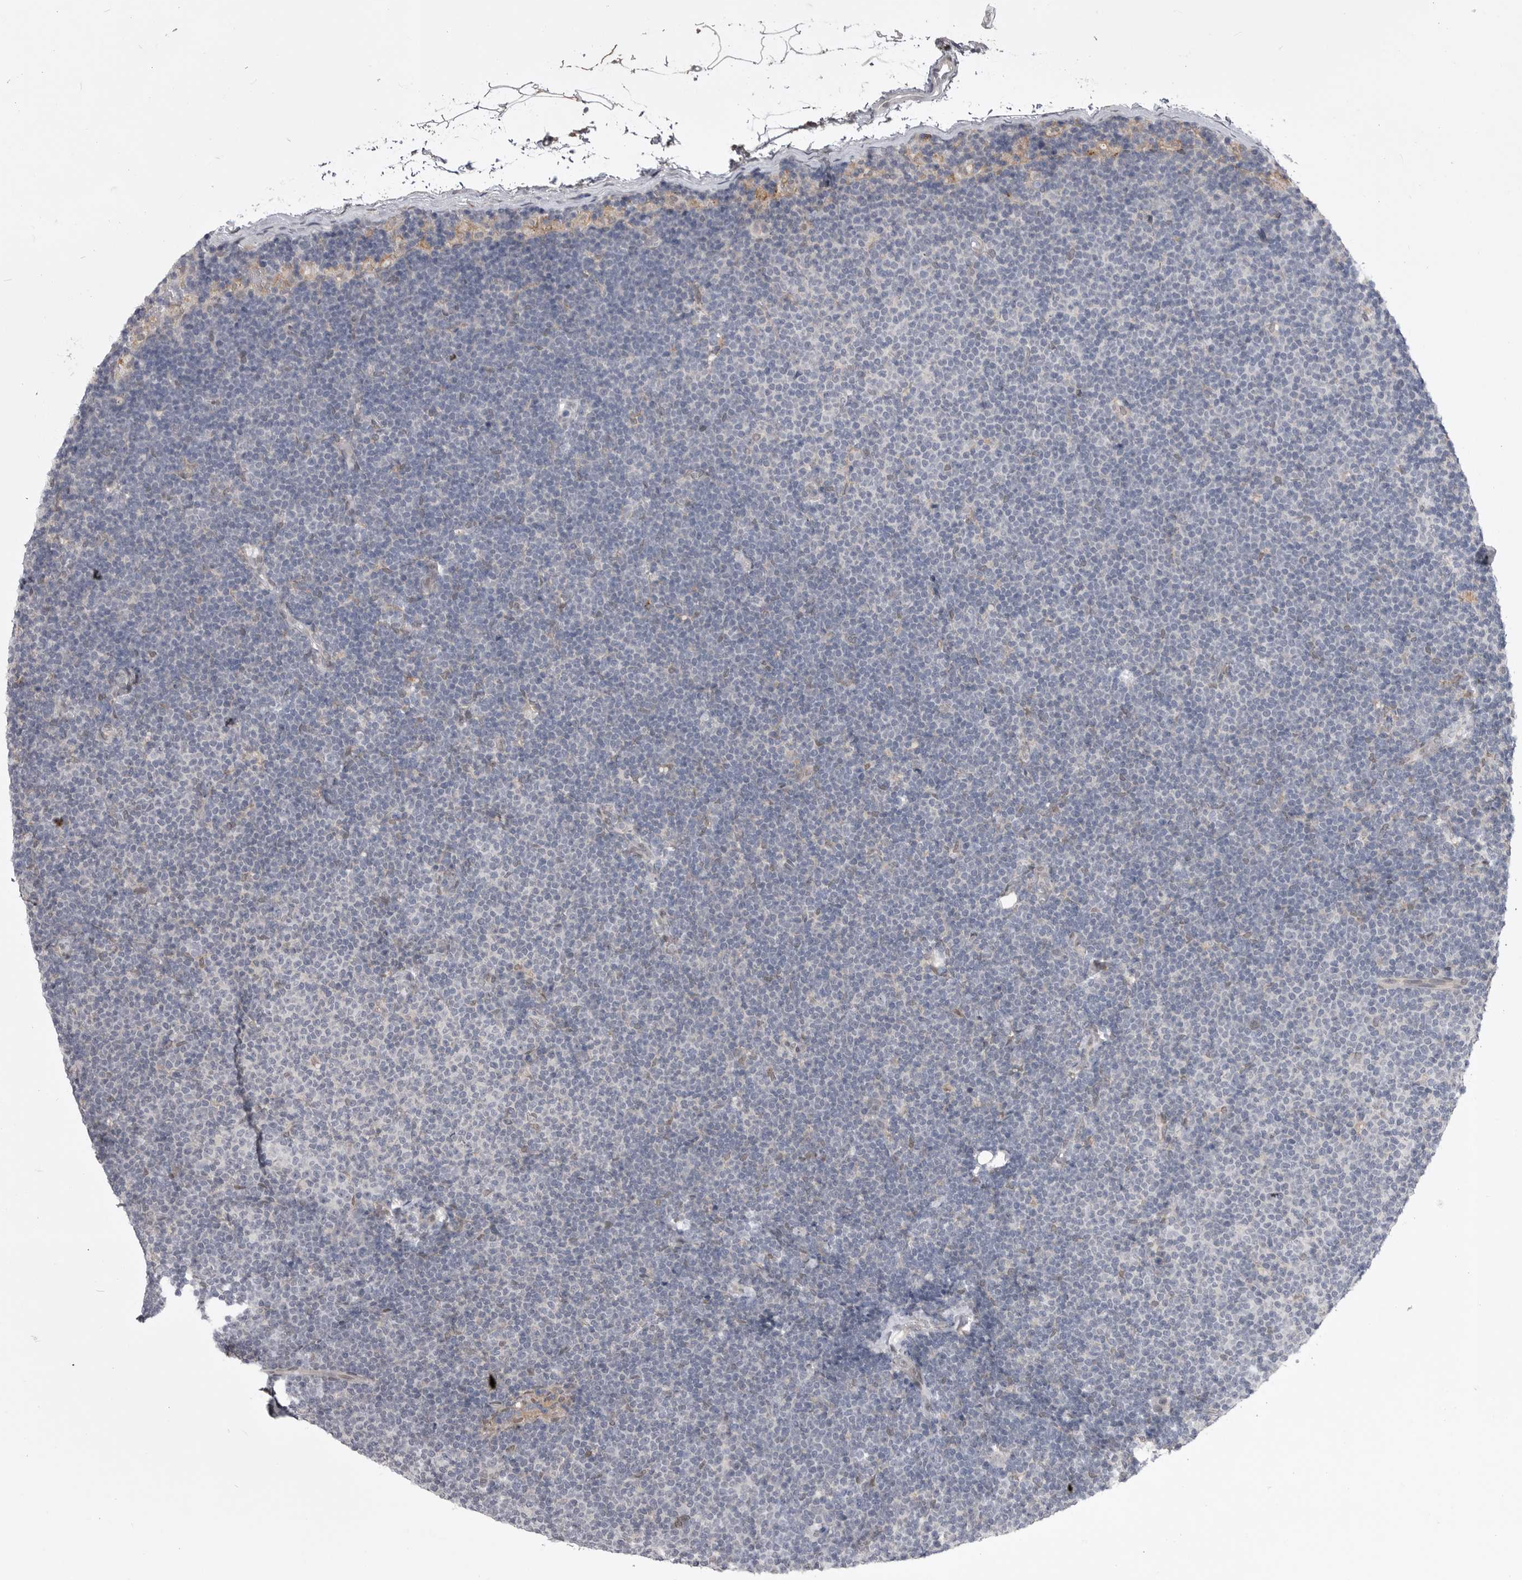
{"staining": {"intensity": "negative", "quantity": "none", "location": "none"}, "tissue": "lymphoma", "cell_type": "Tumor cells", "image_type": "cancer", "snomed": [{"axis": "morphology", "description": "Malignant lymphoma, non-Hodgkin's type, Low grade"}, {"axis": "topography", "description": "Lymph node"}], "caption": "The photomicrograph displays no staining of tumor cells in low-grade malignant lymphoma, non-Hodgkin's type. Nuclei are stained in blue.", "gene": "ABL1", "patient": {"sex": "female", "age": 53}}